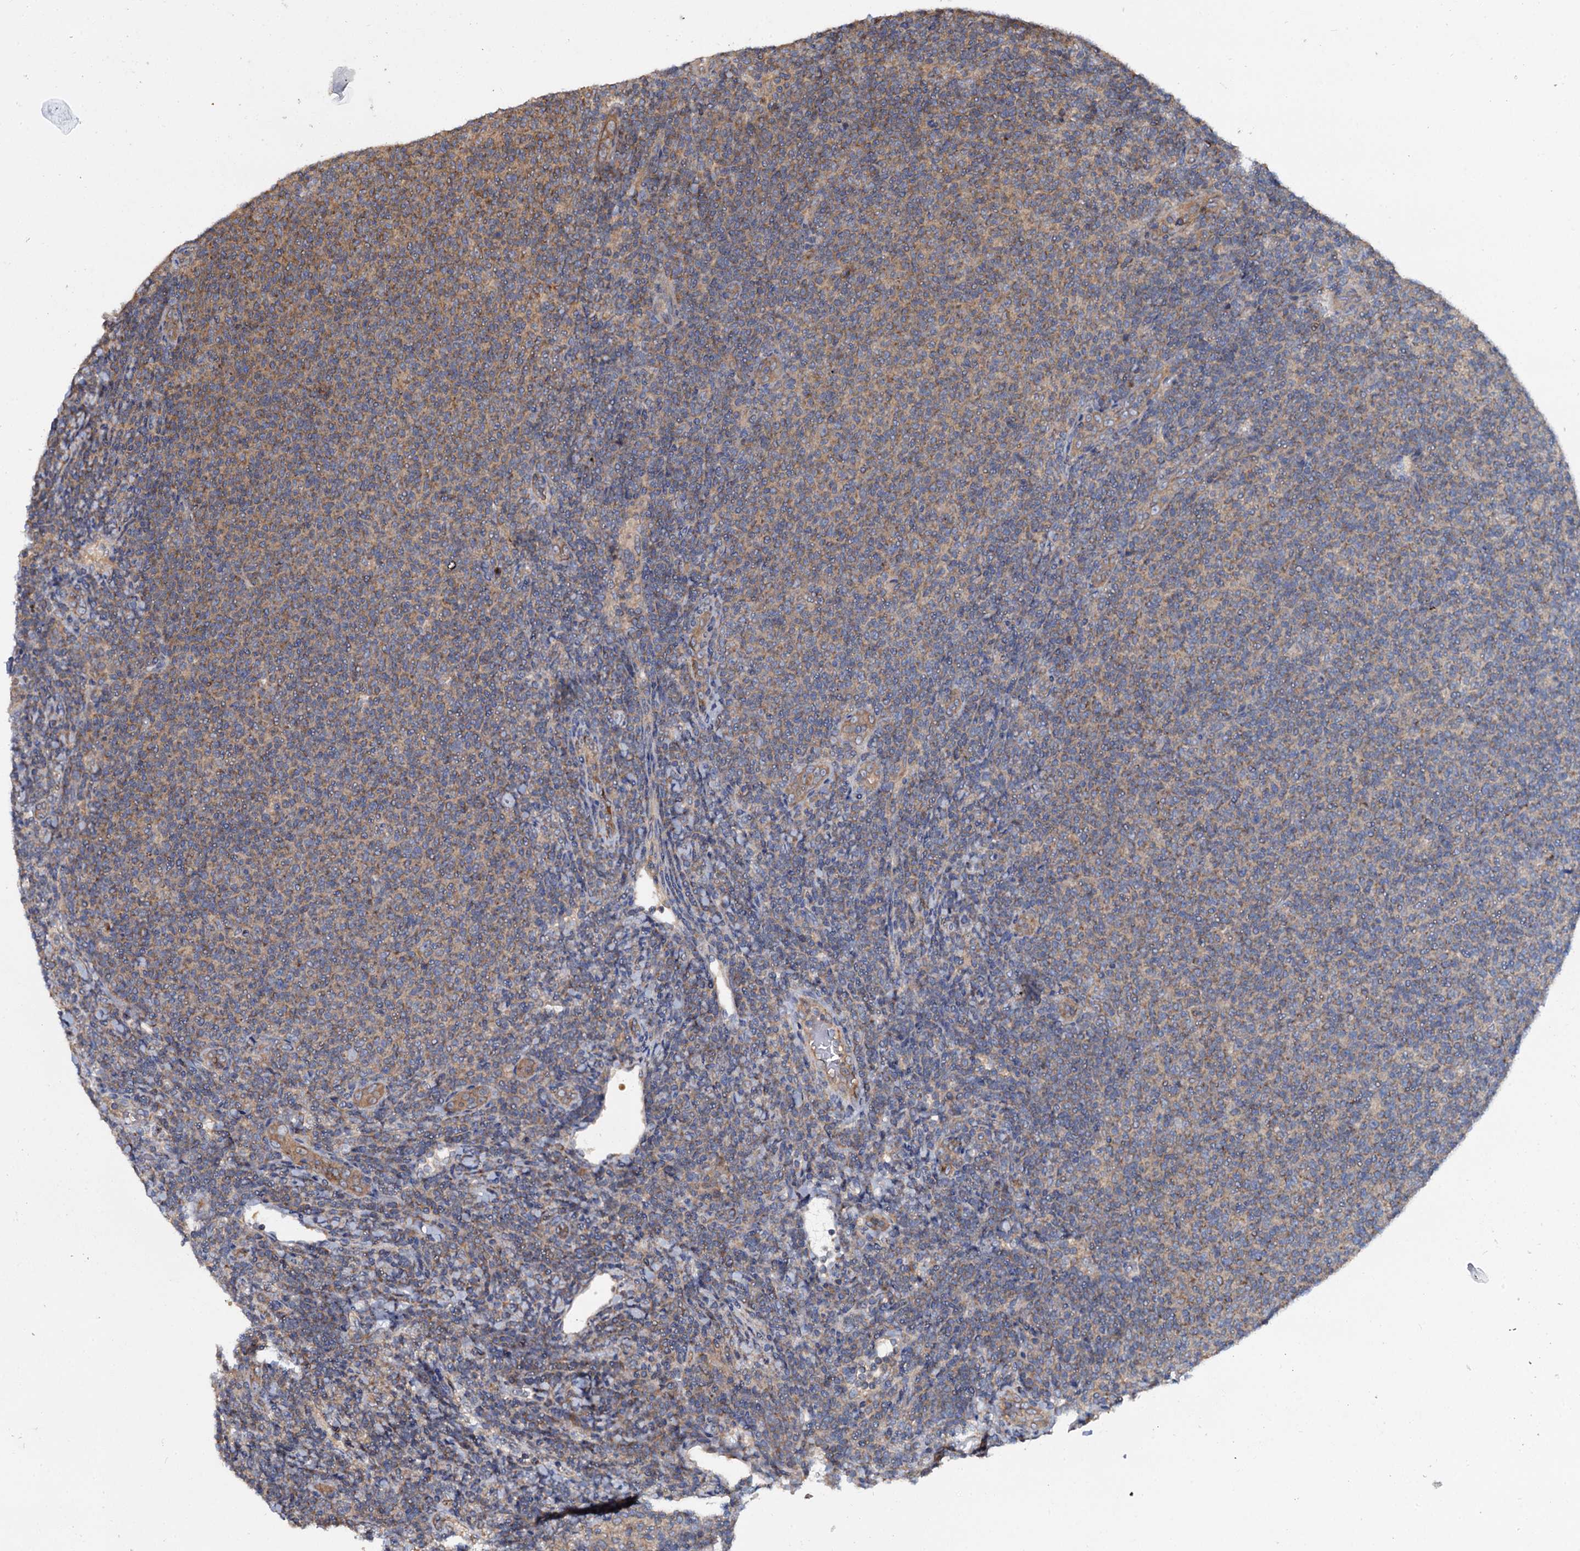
{"staining": {"intensity": "moderate", "quantity": ">75%", "location": "cytoplasmic/membranous"}, "tissue": "lymphoma", "cell_type": "Tumor cells", "image_type": "cancer", "snomed": [{"axis": "morphology", "description": "Malignant lymphoma, non-Hodgkin's type, Low grade"}, {"axis": "topography", "description": "Lymph node"}], "caption": "Malignant lymphoma, non-Hodgkin's type (low-grade) was stained to show a protein in brown. There is medium levels of moderate cytoplasmic/membranous staining in approximately >75% of tumor cells.", "gene": "CEP192", "patient": {"sex": "male", "age": 66}}